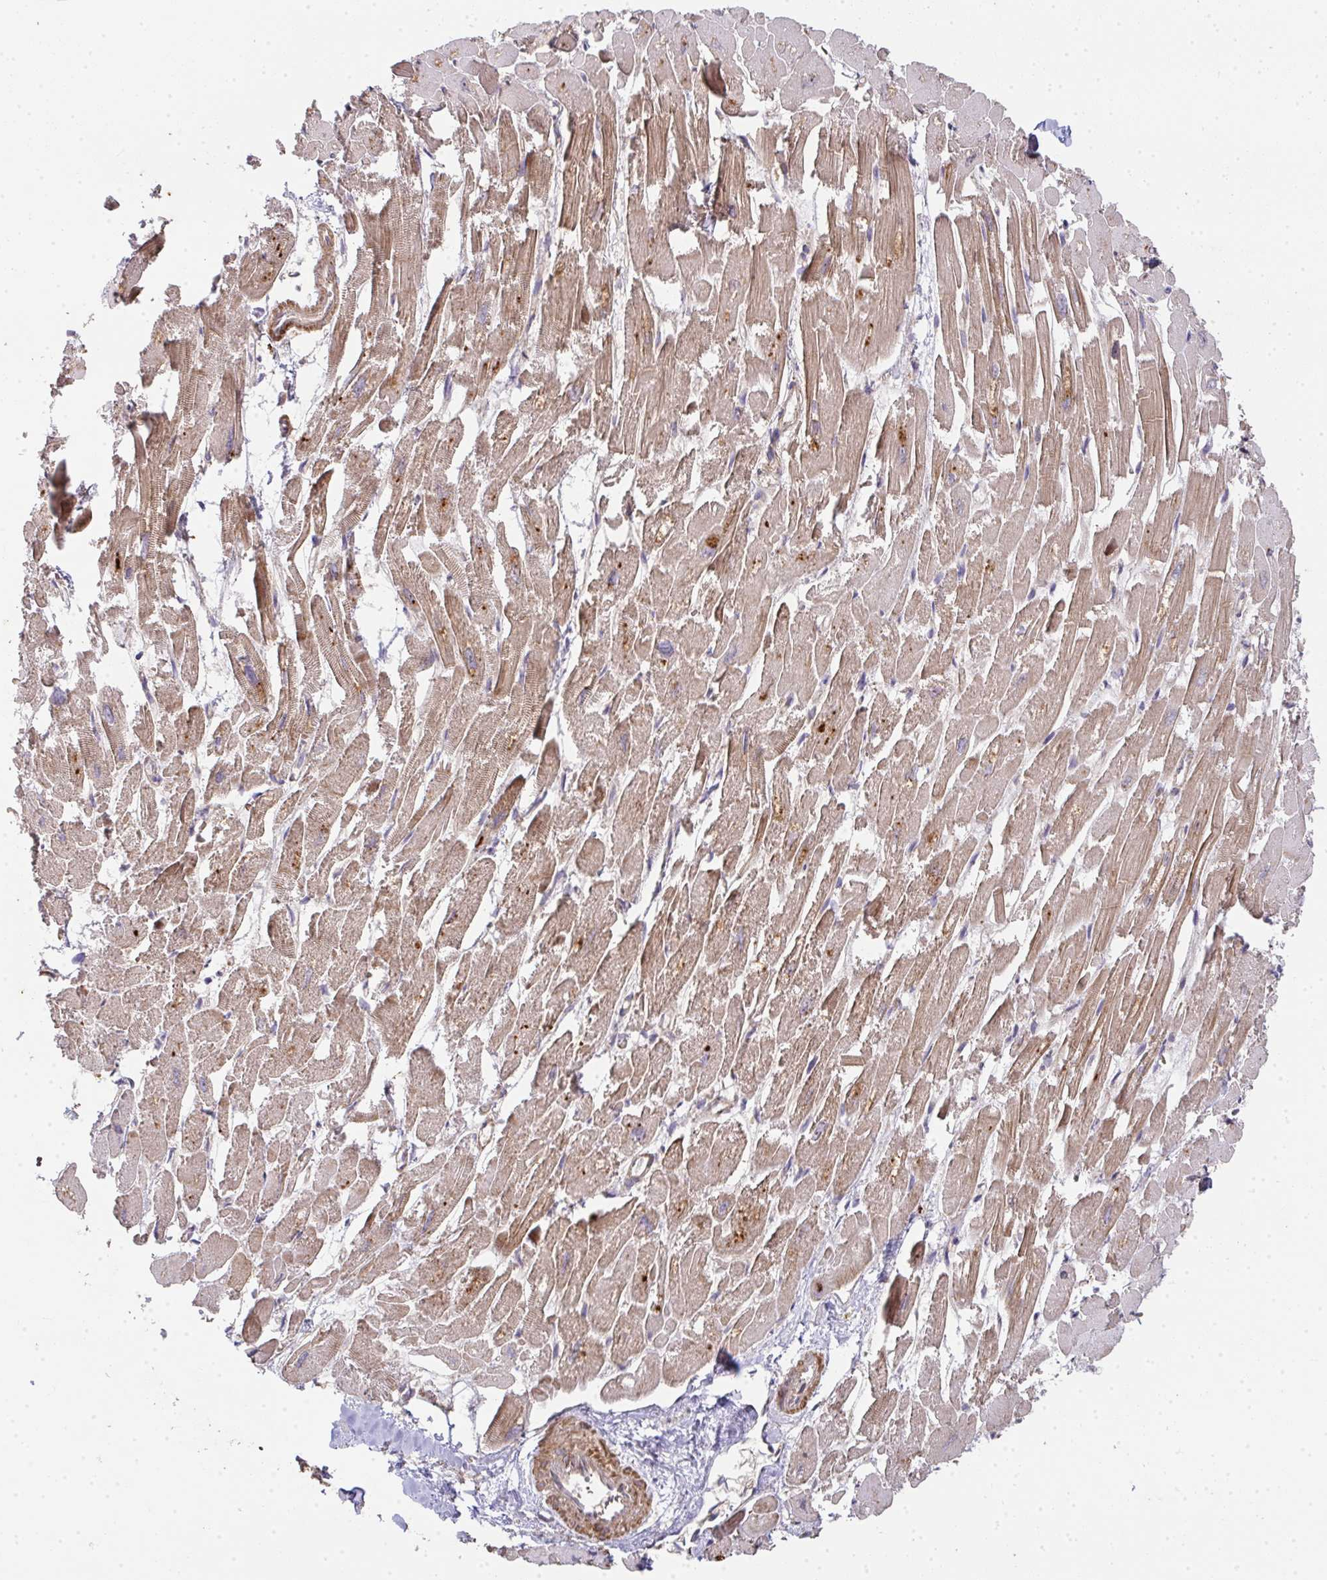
{"staining": {"intensity": "moderate", "quantity": ">75%", "location": "cytoplasmic/membranous"}, "tissue": "heart muscle", "cell_type": "Cardiomyocytes", "image_type": "normal", "snomed": [{"axis": "morphology", "description": "Normal tissue, NOS"}, {"axis": "topography", "description": "Heart"}], "caption": "Heart muscle stained with DAB (3,3'-diaminobenzidine) IHC demonstrates medium levels of moderate cytoplasmic/membranous positivity in about >75% of cardiomyocytes.", "gene": "TNMD", "patient": {"sex": "male", "age": 54}}